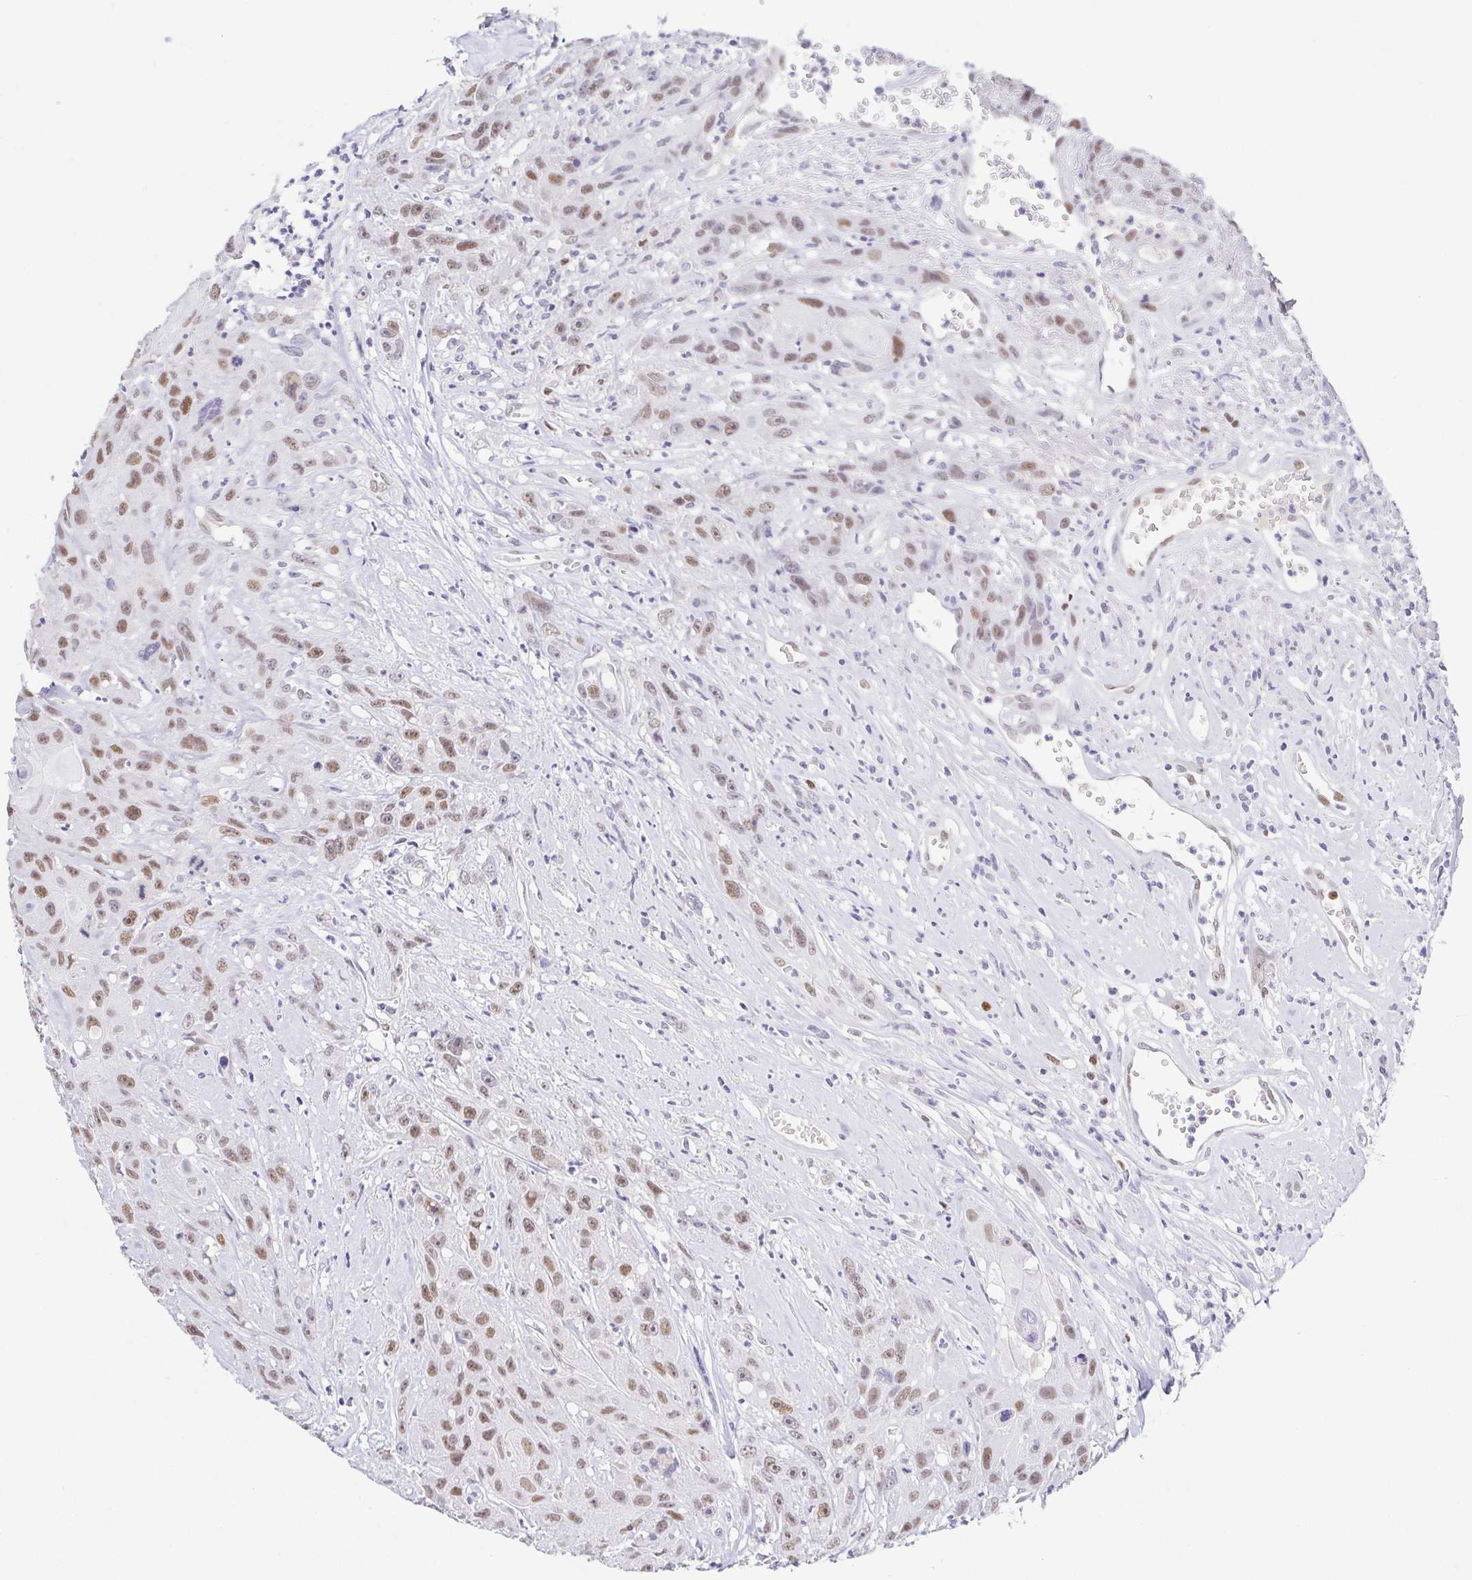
{"staining": {"intensity": "moderate", "quantity": "25%-75%", "location": "nuclear"}, "tissue": "head and neck cancer", "cell_type": "Tumor cells", "image_type": "cancer", "snomed": [{"axis": "morphology", "description": "Squamous cell carcinoma, NOS"}, {"axis": "topography", "description": "Head-Neck"}], "caption": "Head and neck cancer tissue shows moderate nuclear staining in about 25%-75% of tumor cells, visualized by immunohistochemistry.", "gene": "TCF3", "patient": {"sex": "male", "age": 57}}